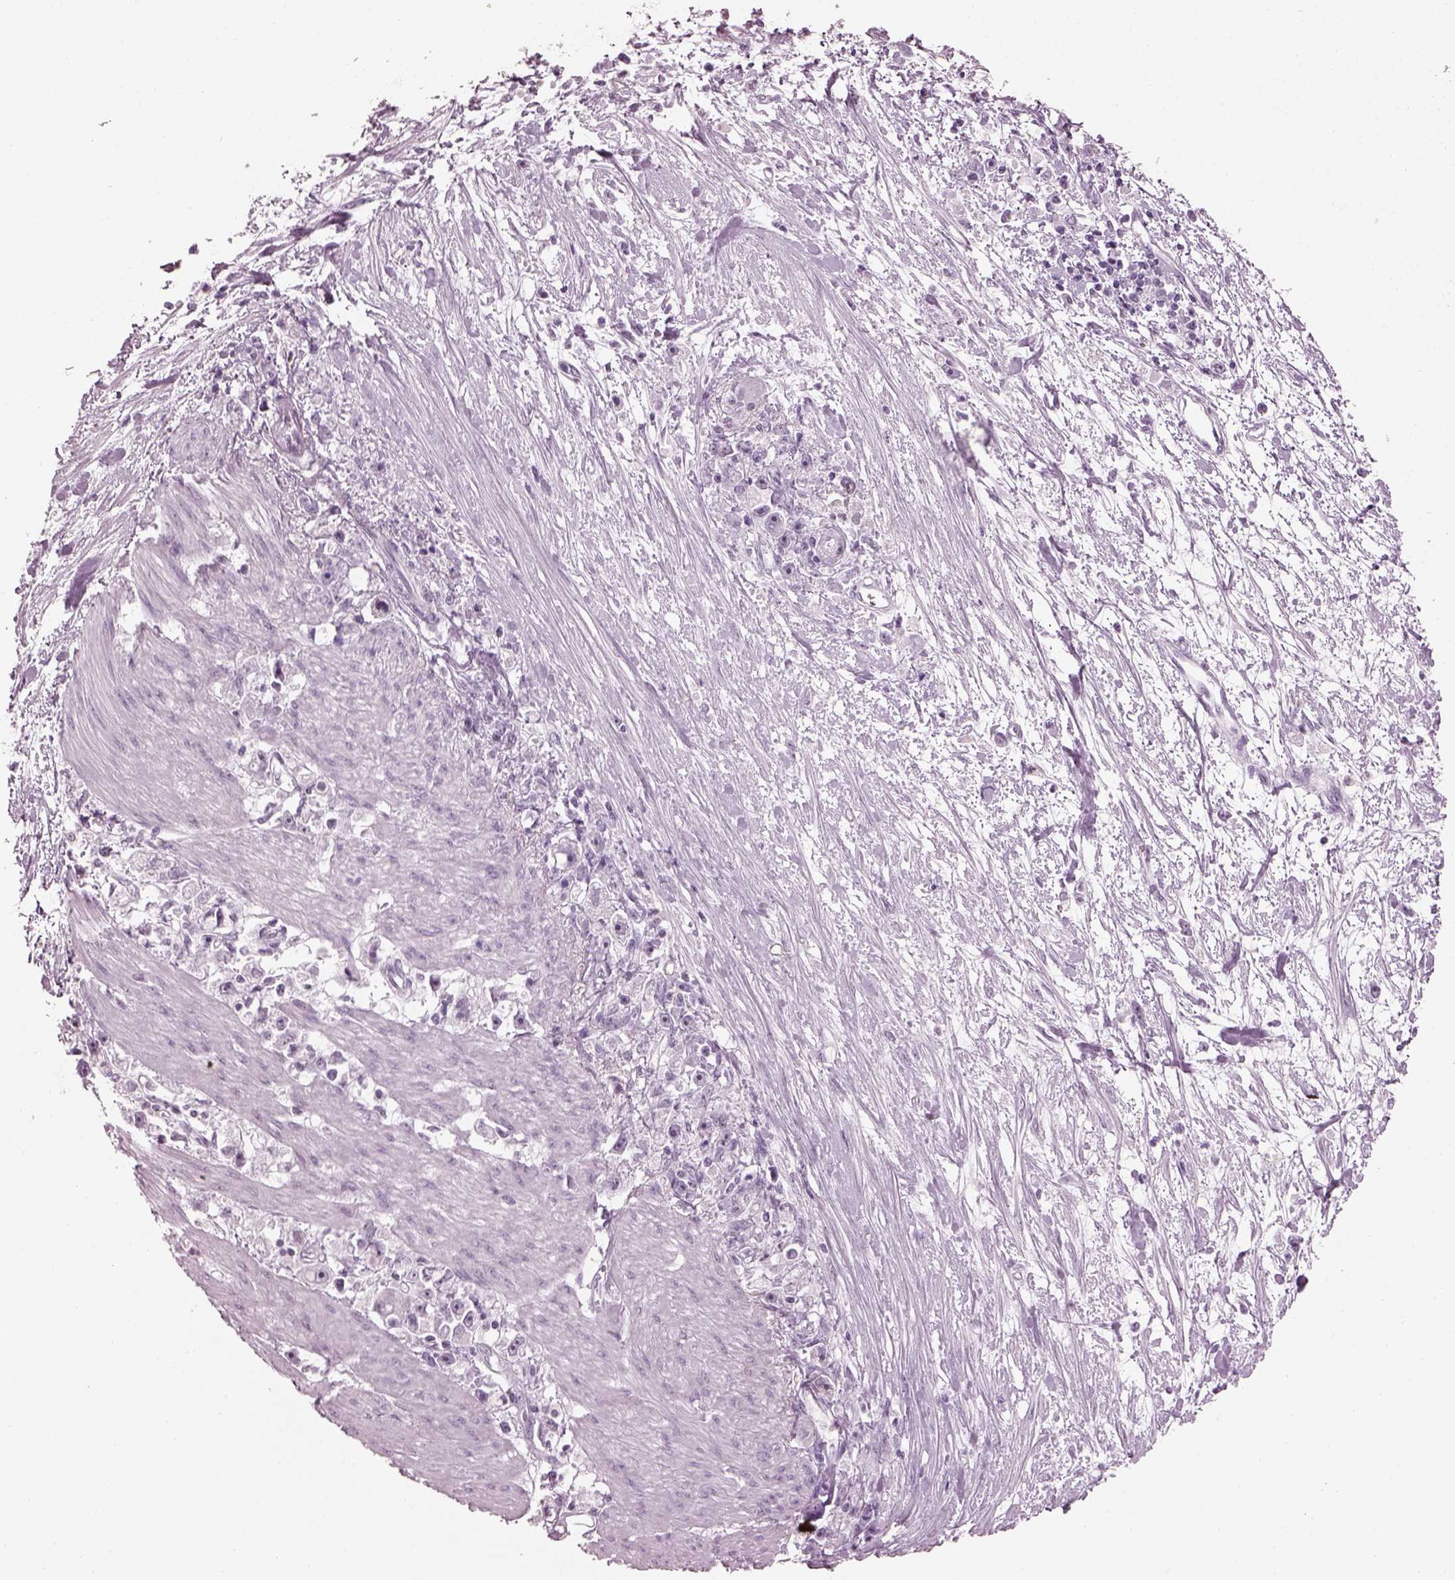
{"staining": {"intensity": "negative", "quantity": "none", "location": "none"}, "tissue": "stomach cancer", "cell_type": "Tumor cells", "image_type": "cancer", "snomed": [{"axis": "morphology", "description": "Adenocarcinoma, NOS"}, {"axis": "topography", "description": "Stomach"}], "caption": "Protein analysis of stomach cancer shows no significant expression in tumor cells.", "gene": "ADGRG2", "patient": {"sex": "female", "age": 59}}